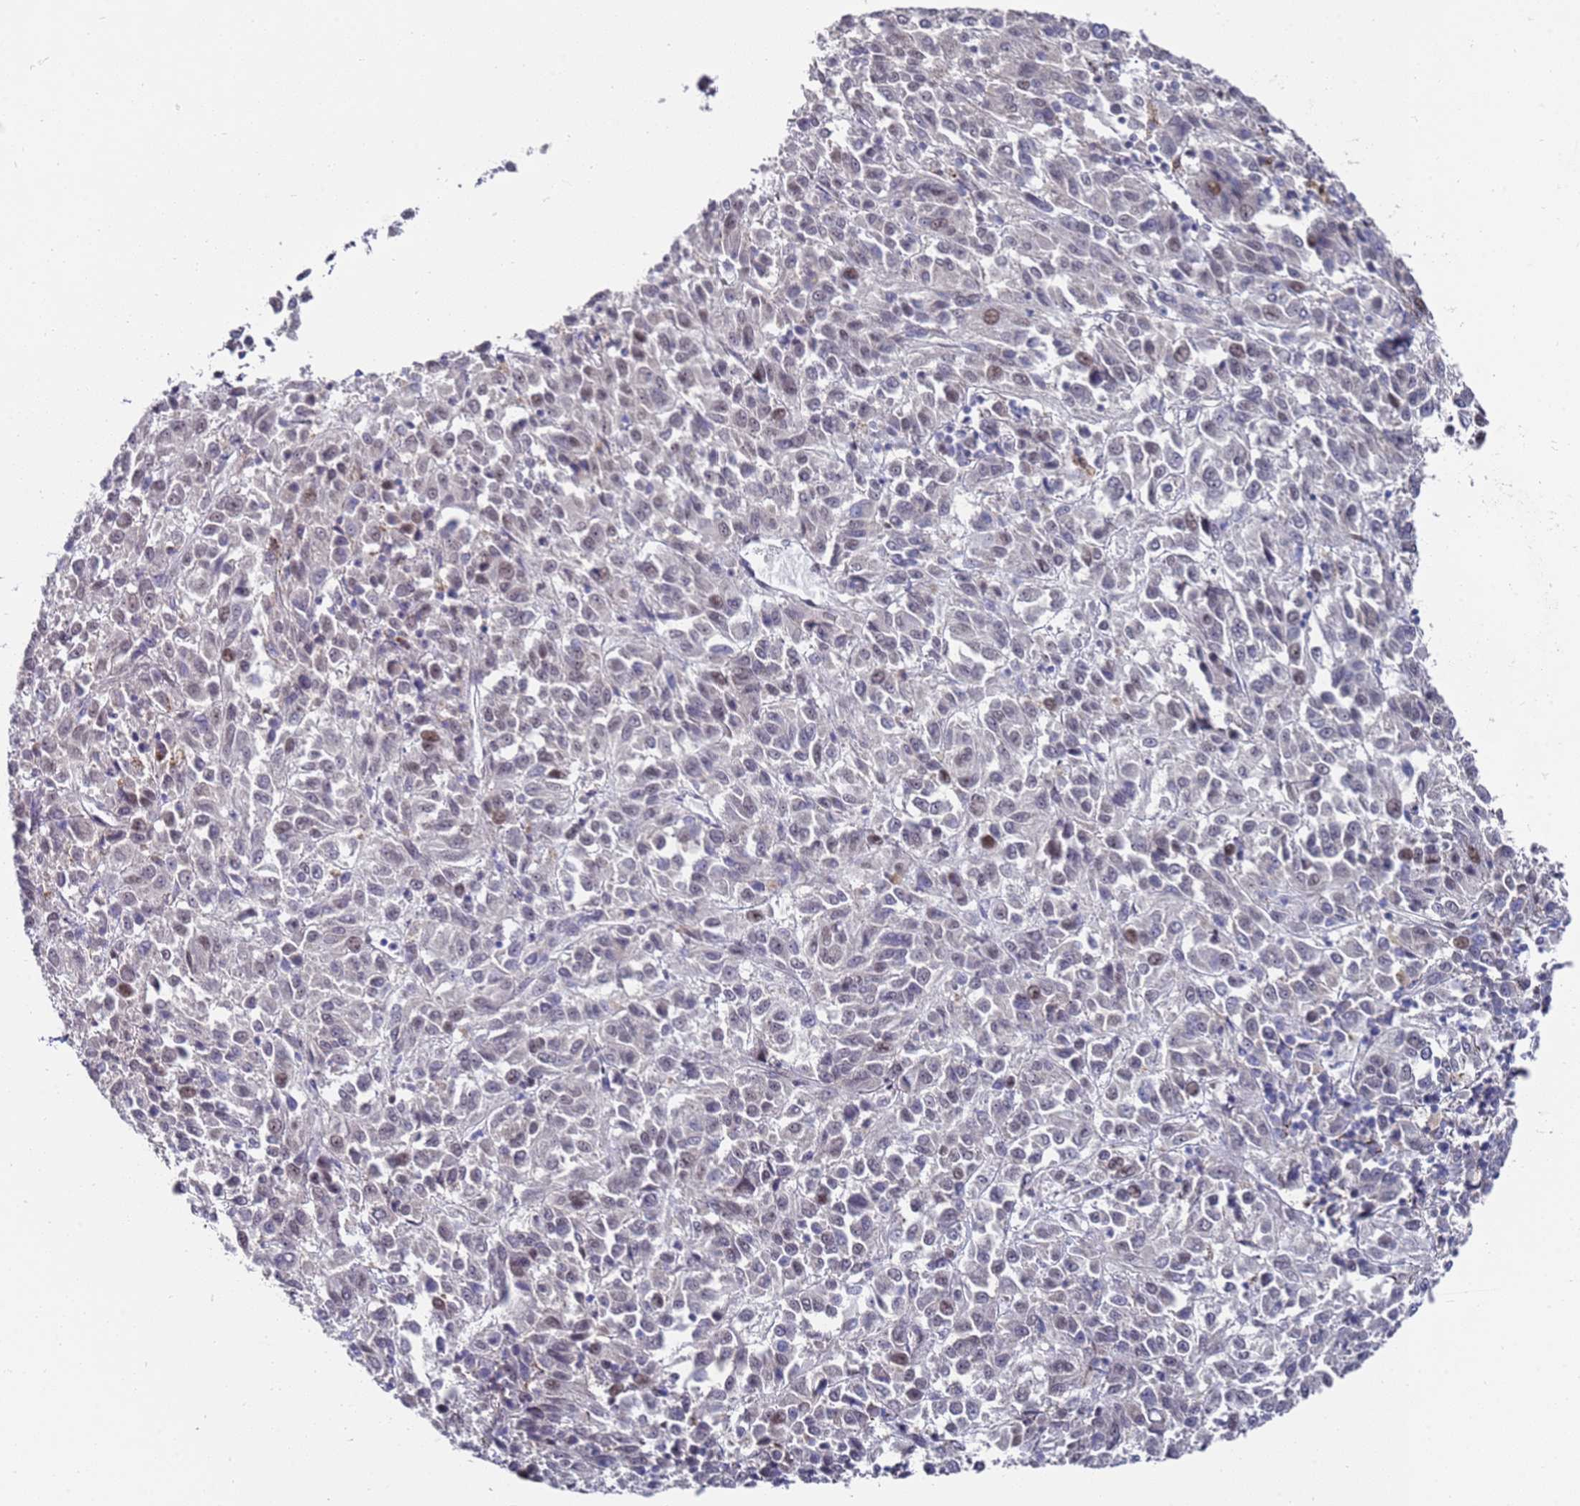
{"staining": {"intensity": "moderate", "quantity": "<25%", "location": "nuclear"}, "tissue": "melanoma", "cell_type": "Tumor cells", "image_type": "cancer", "snomed": [{"axis": "morphology", "description": "Malignant melanoma, Metastatic site"}, {"axis": "topography", "description": "Lung"}], "caption": "Immunohistochemical staining of human malignant melanoma (metastatic site) demonstrates low levels of moderate nuclear staining in approximately <25% of tumor cells.", "gene": "COPS6", "patient": {"sex": "male", "age": 64}}